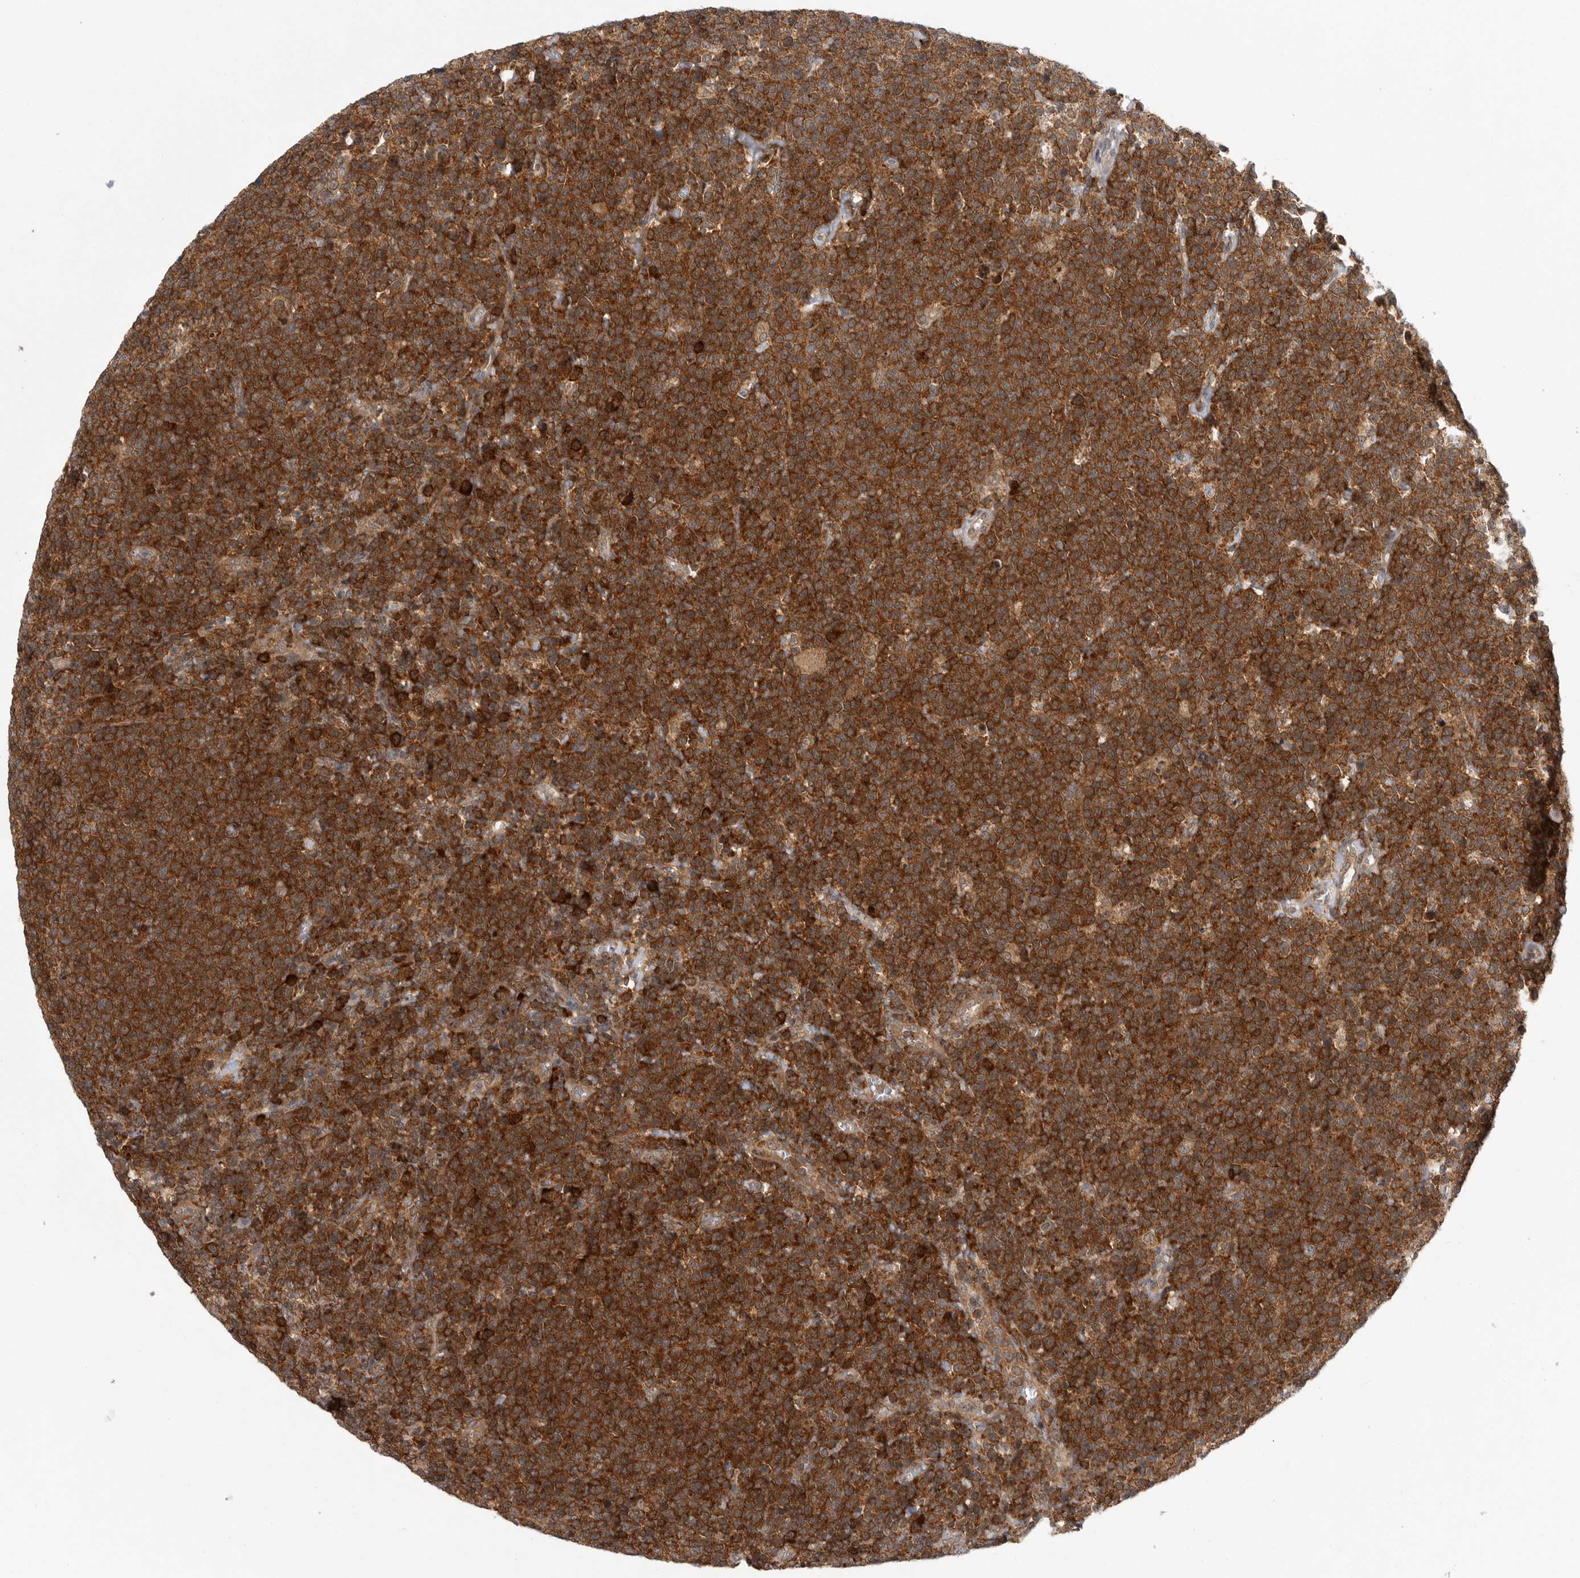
{"staining": {"intensity": "strong", "quantity": ">75%", "location": "cytoplasmic/membranous"}, "tissue": "lymphoma", "cell_type": "Tumor cells", "image_type": "cancer", "snomed": [{"axis": "morphology", "description": "Malignant lymphoma, non-Hodgkin's type, High grade"}, {"axis": "topography", "description": "Lymph node"}], "caption": "The photomicrograph demonstrates a brown stain indicating the presence of a protein in the cytoplasmic/membranous of tumor cells in lymphoma. (DAB (3,3'-diaminobenzidine) IHC with brightfield microscopy, high magnification).", "gene": "CACYBP", "patient": {"sex": "male", "age": 61}}